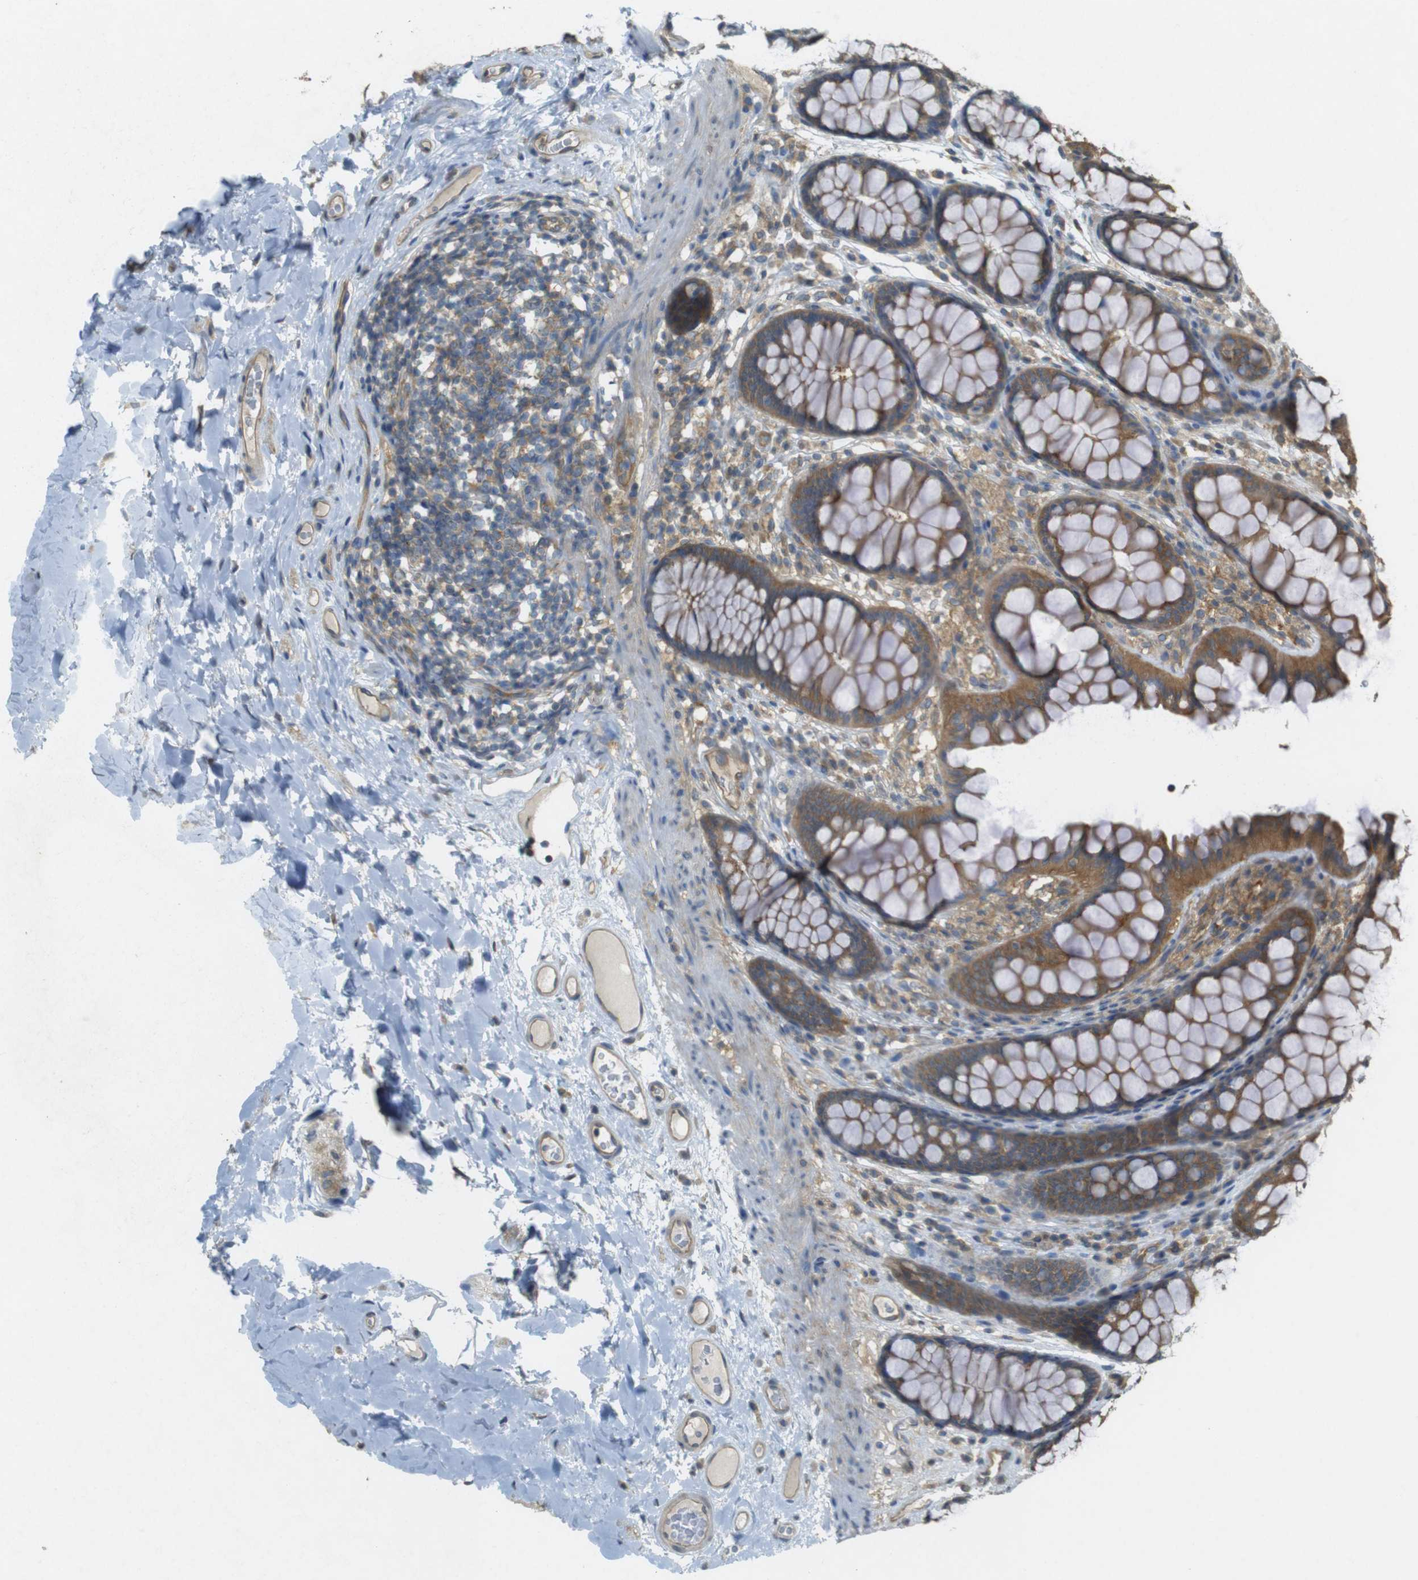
{"staining": {"intensity": "moderate", "quantity": "25%-75%", "location": "cytoplasmic/membranous"}, "tissue": "colon", "cell_type": "Endothelial cells", "image_type": "normal", "snomed": [{"axis": "morphology", "description": "Normal tissue, NOS"}, {"axis": "topography", "description": "Colon"}], "caption": "A brown stain highlights moderate cytoplasmic/membranous positivity of a protein in endothelial cells of unremarkable human colon.", "gene": "KIF5B", "patient": {"sex": "female", "age": 55}}